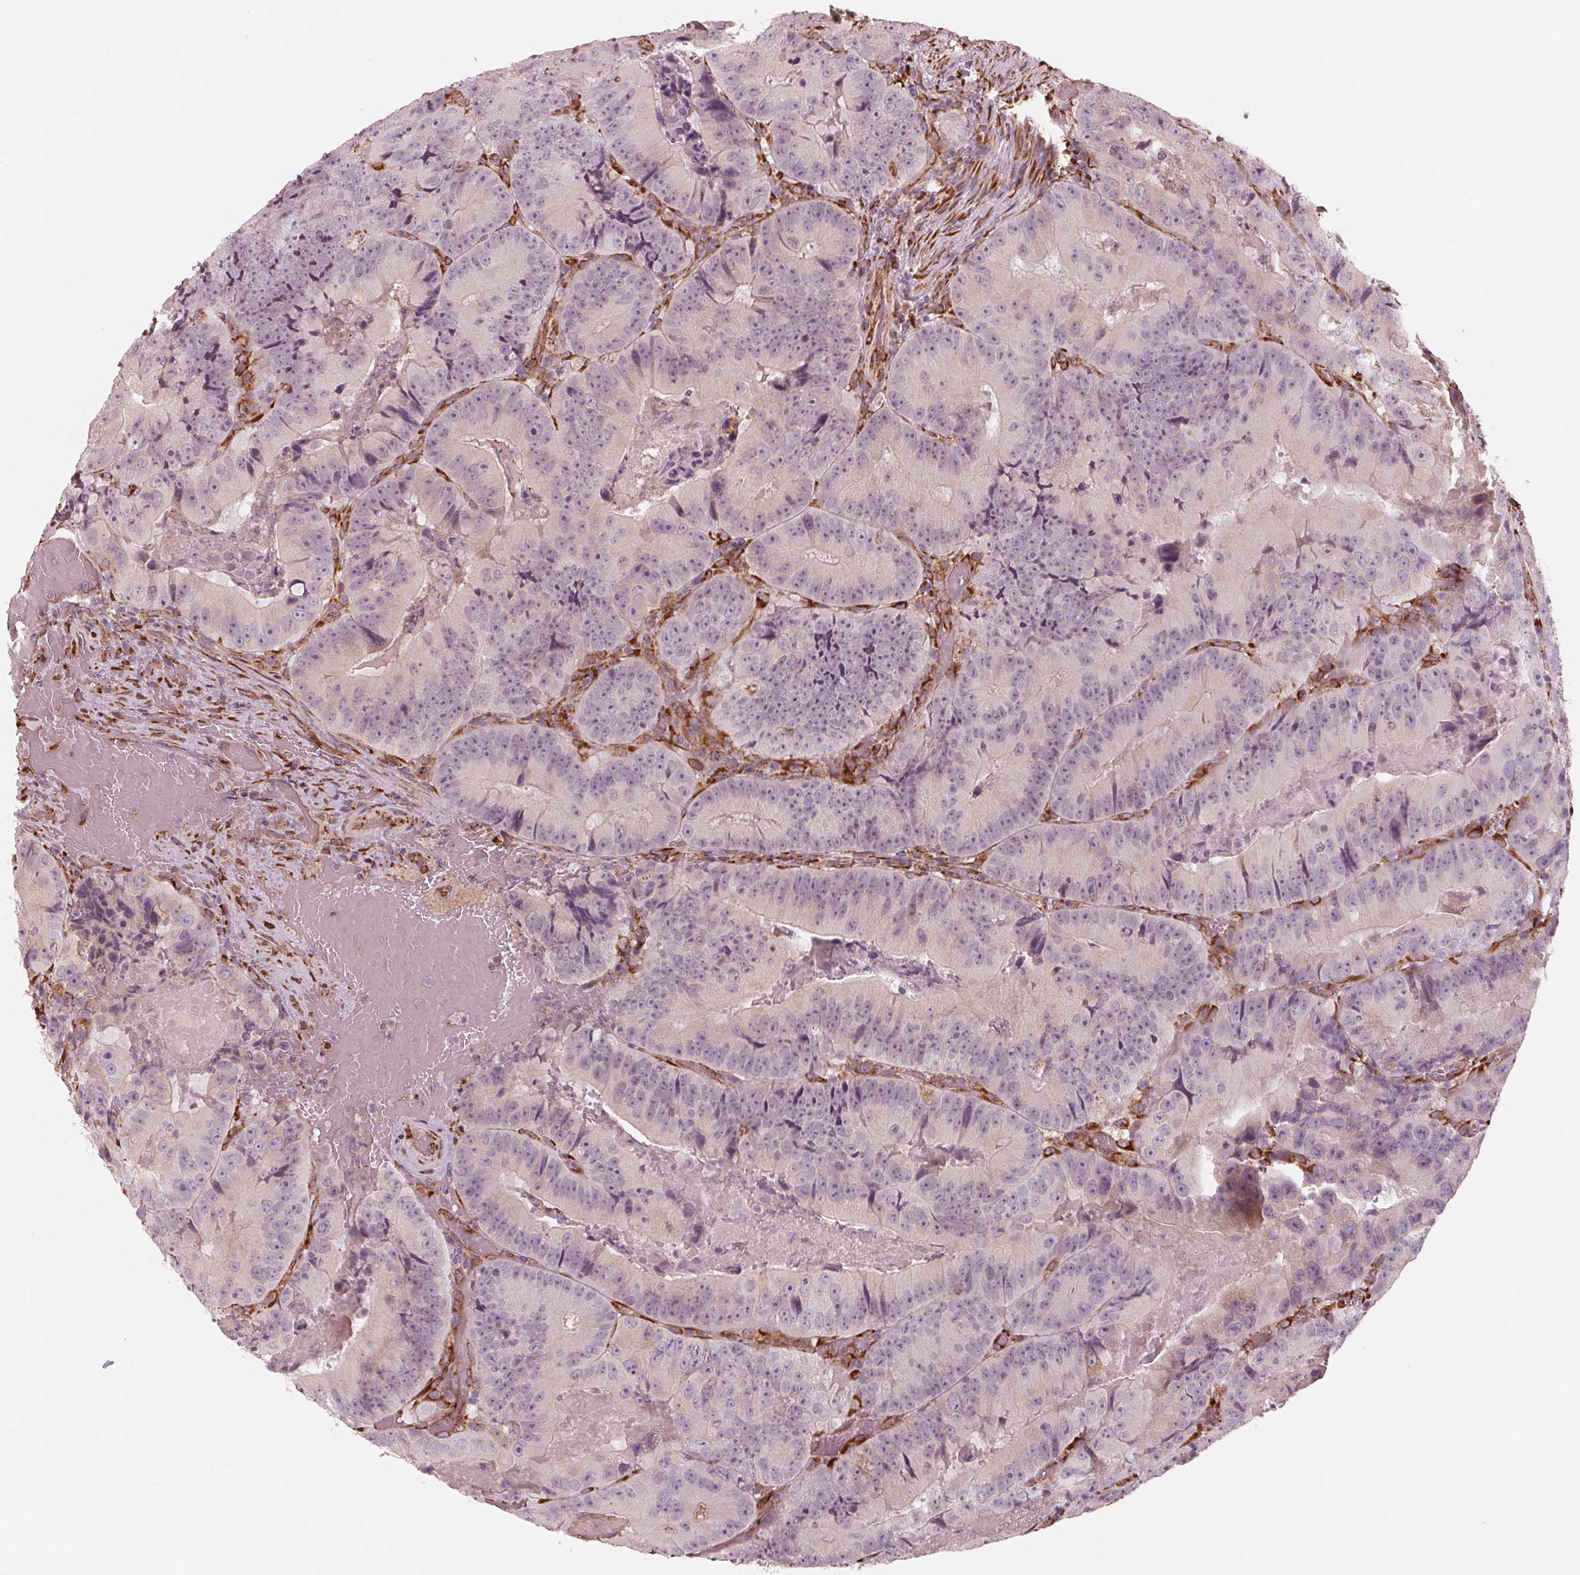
{"staining": {"intensity": "negative", "quantity": "none", "location": "none"}, "tissue": "colorectal cancer", "cell_type": "Tumor cells", "image_type": "cancer", "snomed": [{"axis": "morphology", "description": "Adenocarcinoma, NOS"}, {"axis": "topography", "description": "Colon"}], "caption": "DAB immunohistochemical staining of colorectal cancer demonstrates no significant expression in tumor cells.", "gene": "IKBIP", "patient": {"sex": "female", "age": 86}}